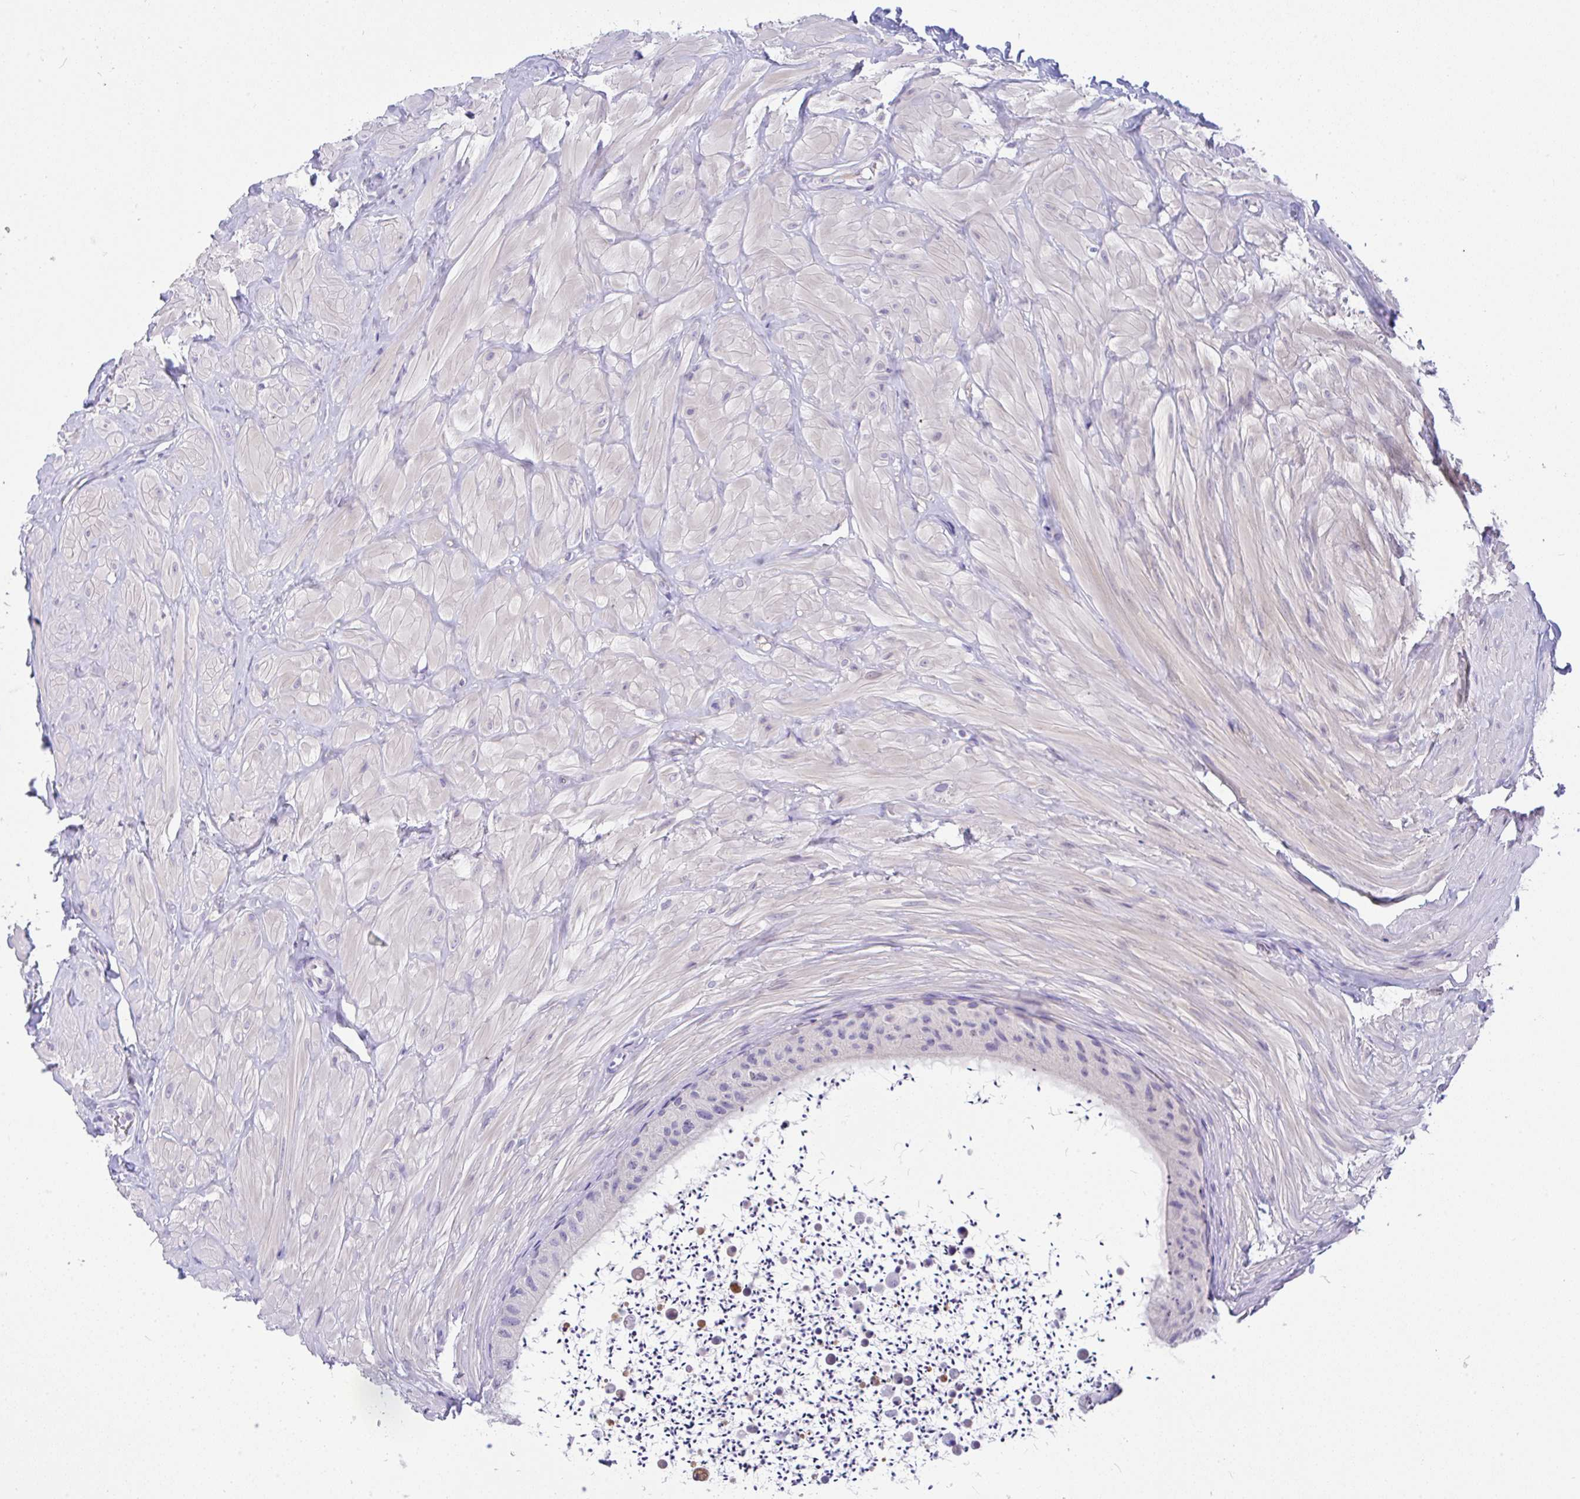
{"staining": {"intensity": "negative", "quantity": "none", "location": "none"}, "tissue": "epididymis", "cell_type": "Glandular cells", "image_type": "normal", "snomed": [{"axis": "morphology", "description": "Normal tissue, NOS"}, {"axis": "topography", "description": "Epididymis"}, {"axis": "topography", "description": "Peripheral nerve tissue"}], "caption": "High power microscopy photomicrograph of an immunohistochemistry image of unremarkable epididymis, revealing no significant expression in glandular cells. The staining is performed using DAB (3,3'-diaminobenzidine) brown chromogen with nuclei counter-stained in using hematoxylin.", "gene": "SERPINE3", "patient": {"sex": "male", "age": 32}}